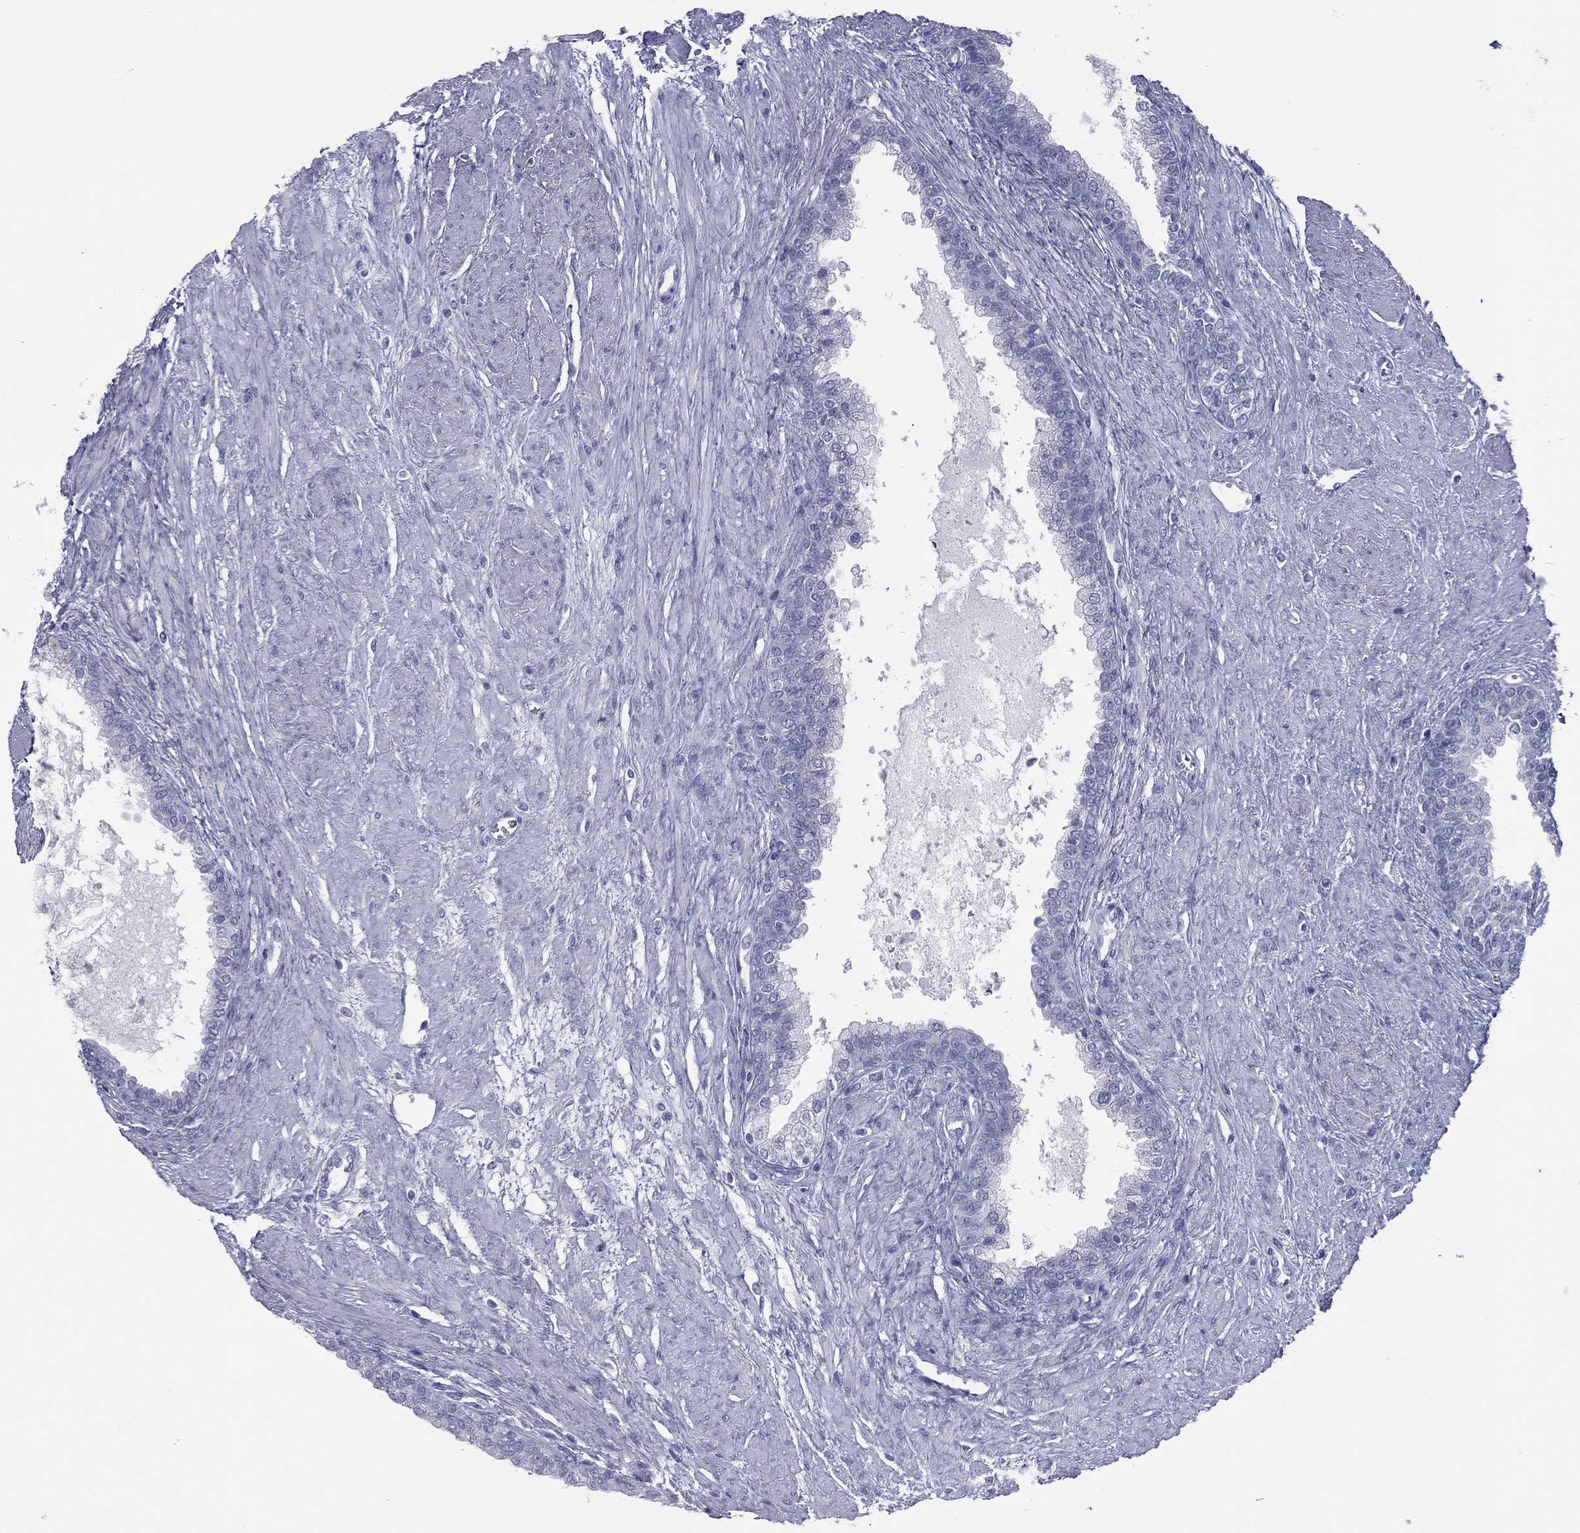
{"staining": {"intensity": "negative", "quantity": "none", "location": "none"}, "tissue": "prostate cancer", "cell_type": "Tumor cells", "image_type": "cancer", "snomed": [{"axis": "morphology", "description": "Adenocarcinoma, NOS"}, {"axis": "topography", "description": "Prostate and seminal vesicle, NOS"}, {"axis": "topography", "description": "Prostate"}], "caption": "Immunohistochemical staining of adenocarcinoma (prostate) exhibits no significant staining in tumor cells.", "gene": "MLN", "patient": {"sex": "male", "age": 62}}